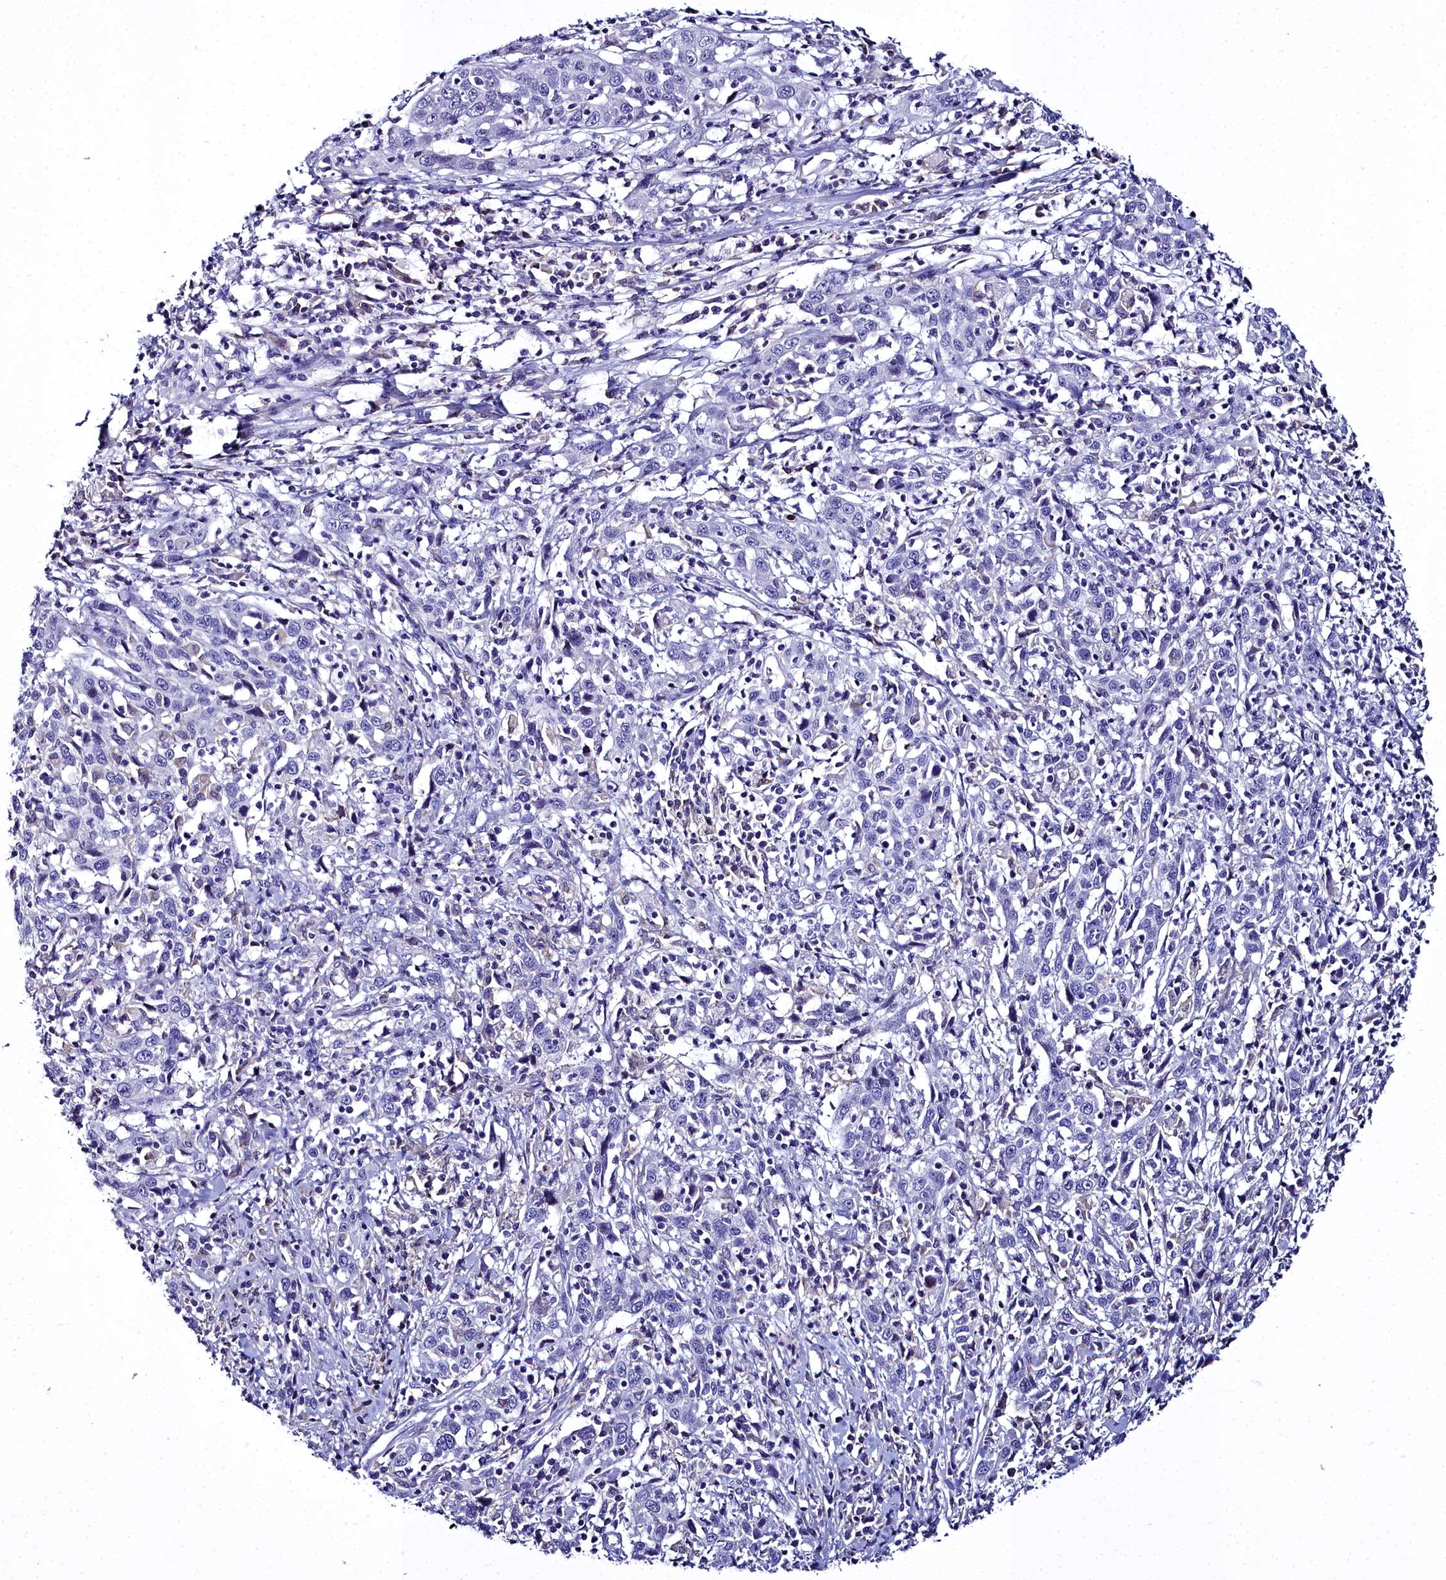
{"staining": {"intensity": "negative", "quantity": "none", "location": "none"}, "tissue": "cervical cancer", "cell_type": "Tumor cells", "image_type": "cancer", "snomed": [{"axis": "morphology", "description": "Squamous cell carcinoma, NOS"}, {"axis": "topography", "description": "Cervix"}], "caption": "Immunohistochemical staining of squamous cell carcinoma (cervical) shows no significant staining in tumor cells.", "gene": "ELAPOR2", "patient": {"sex": "female", "age": 46}}